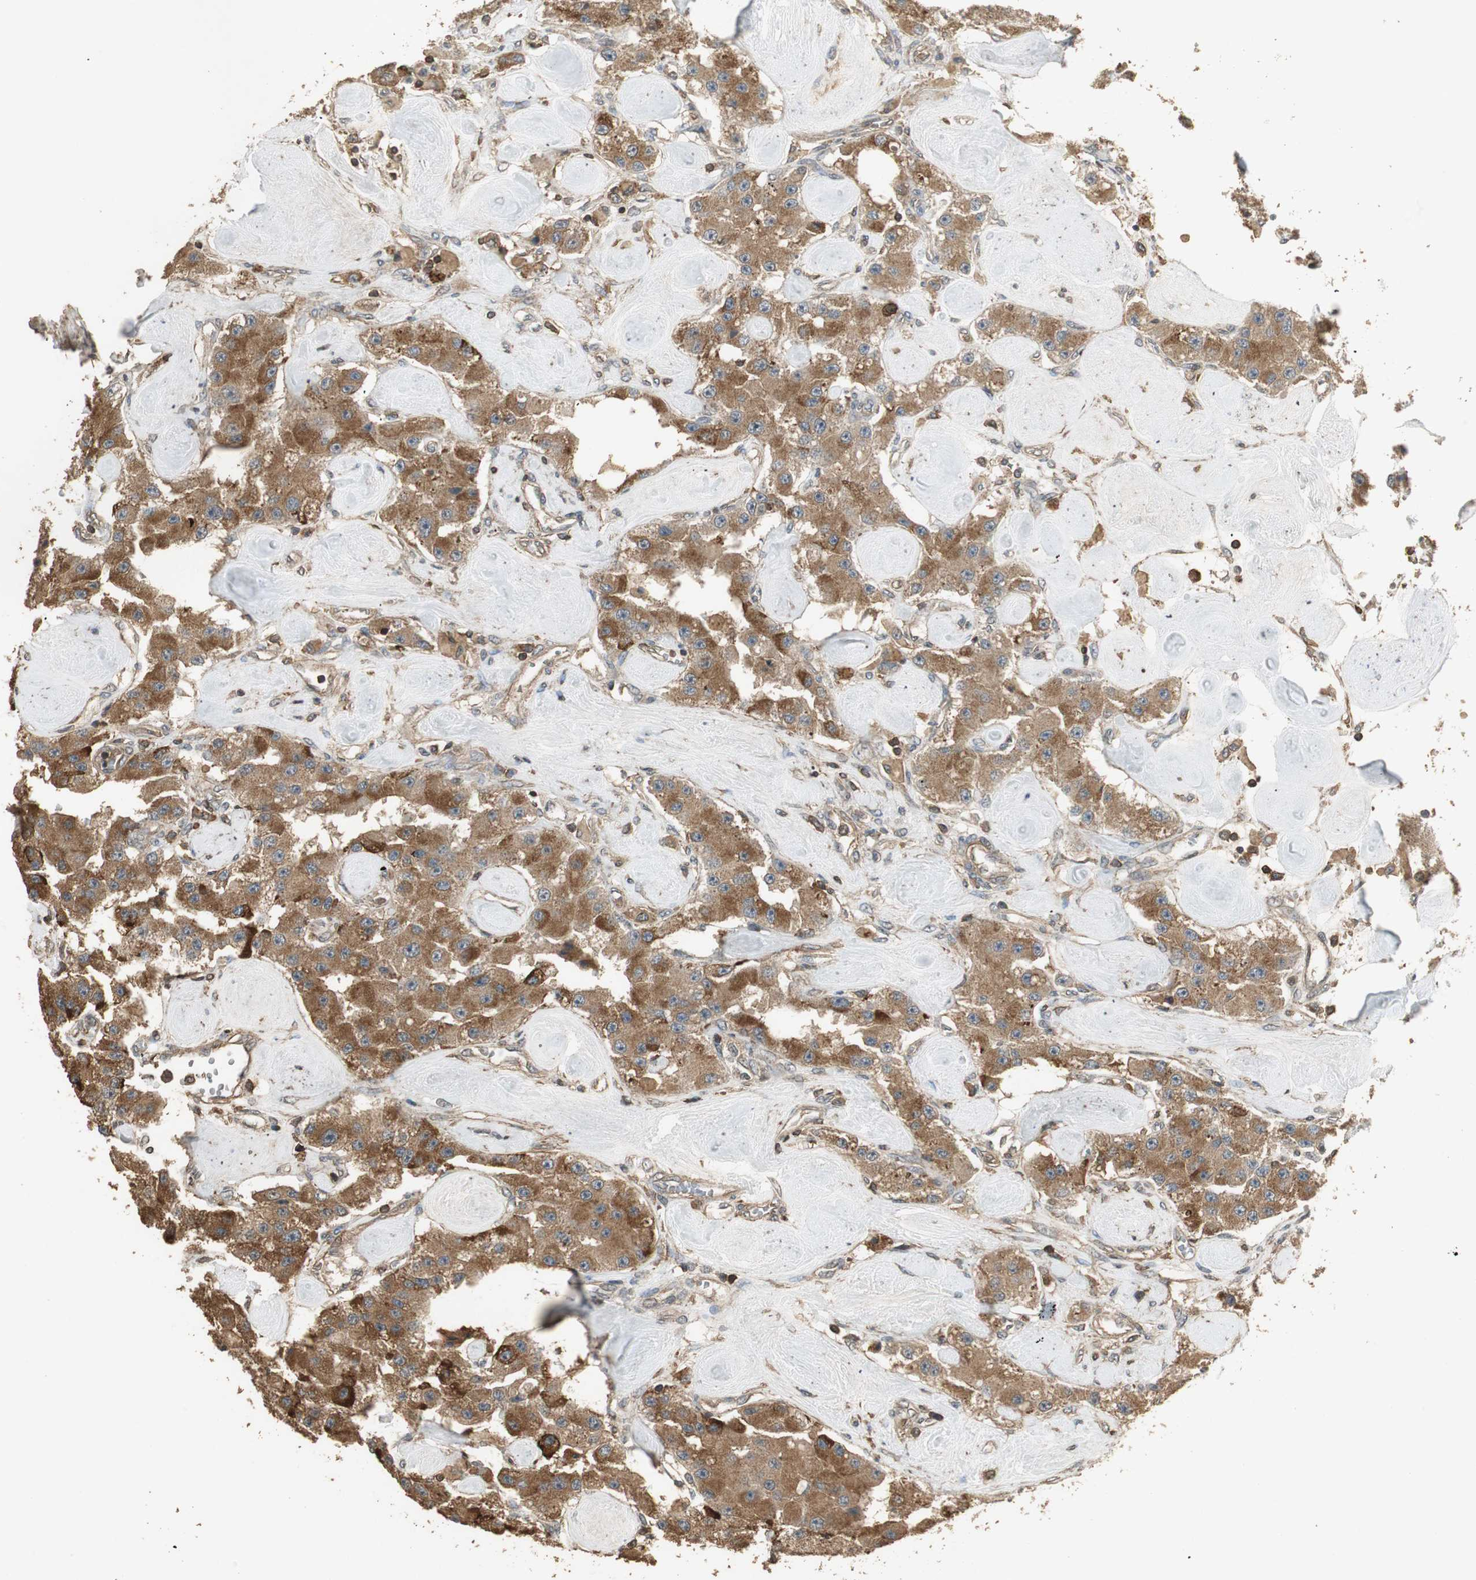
{"staining": {"intensity": "strong", "quantity": ">75%", "location": "cytoplasmic/membranous"}, "tissue": "carcinoid", "cell_type": "Tumor cells", "image_type": "cancer", "snomed": [{"axis": "morphology", "description": "Carcinoid, malignant, NOS"}, {"axis": "topography", "description": "Pancreas"}], "caption": "Immunohistochemical staining of carcinoid exhibits high levels of strong cytoplasmic/membranous protein staining in approximately >75% of tumor cells. The staining was performed using DAB to visualize the protein expression in brown, while the nuclei were stained in blue with hematoxylin (Magnification: 20x).", "gene": "USP2", "patient": {"sex": "male", "age": 41}}